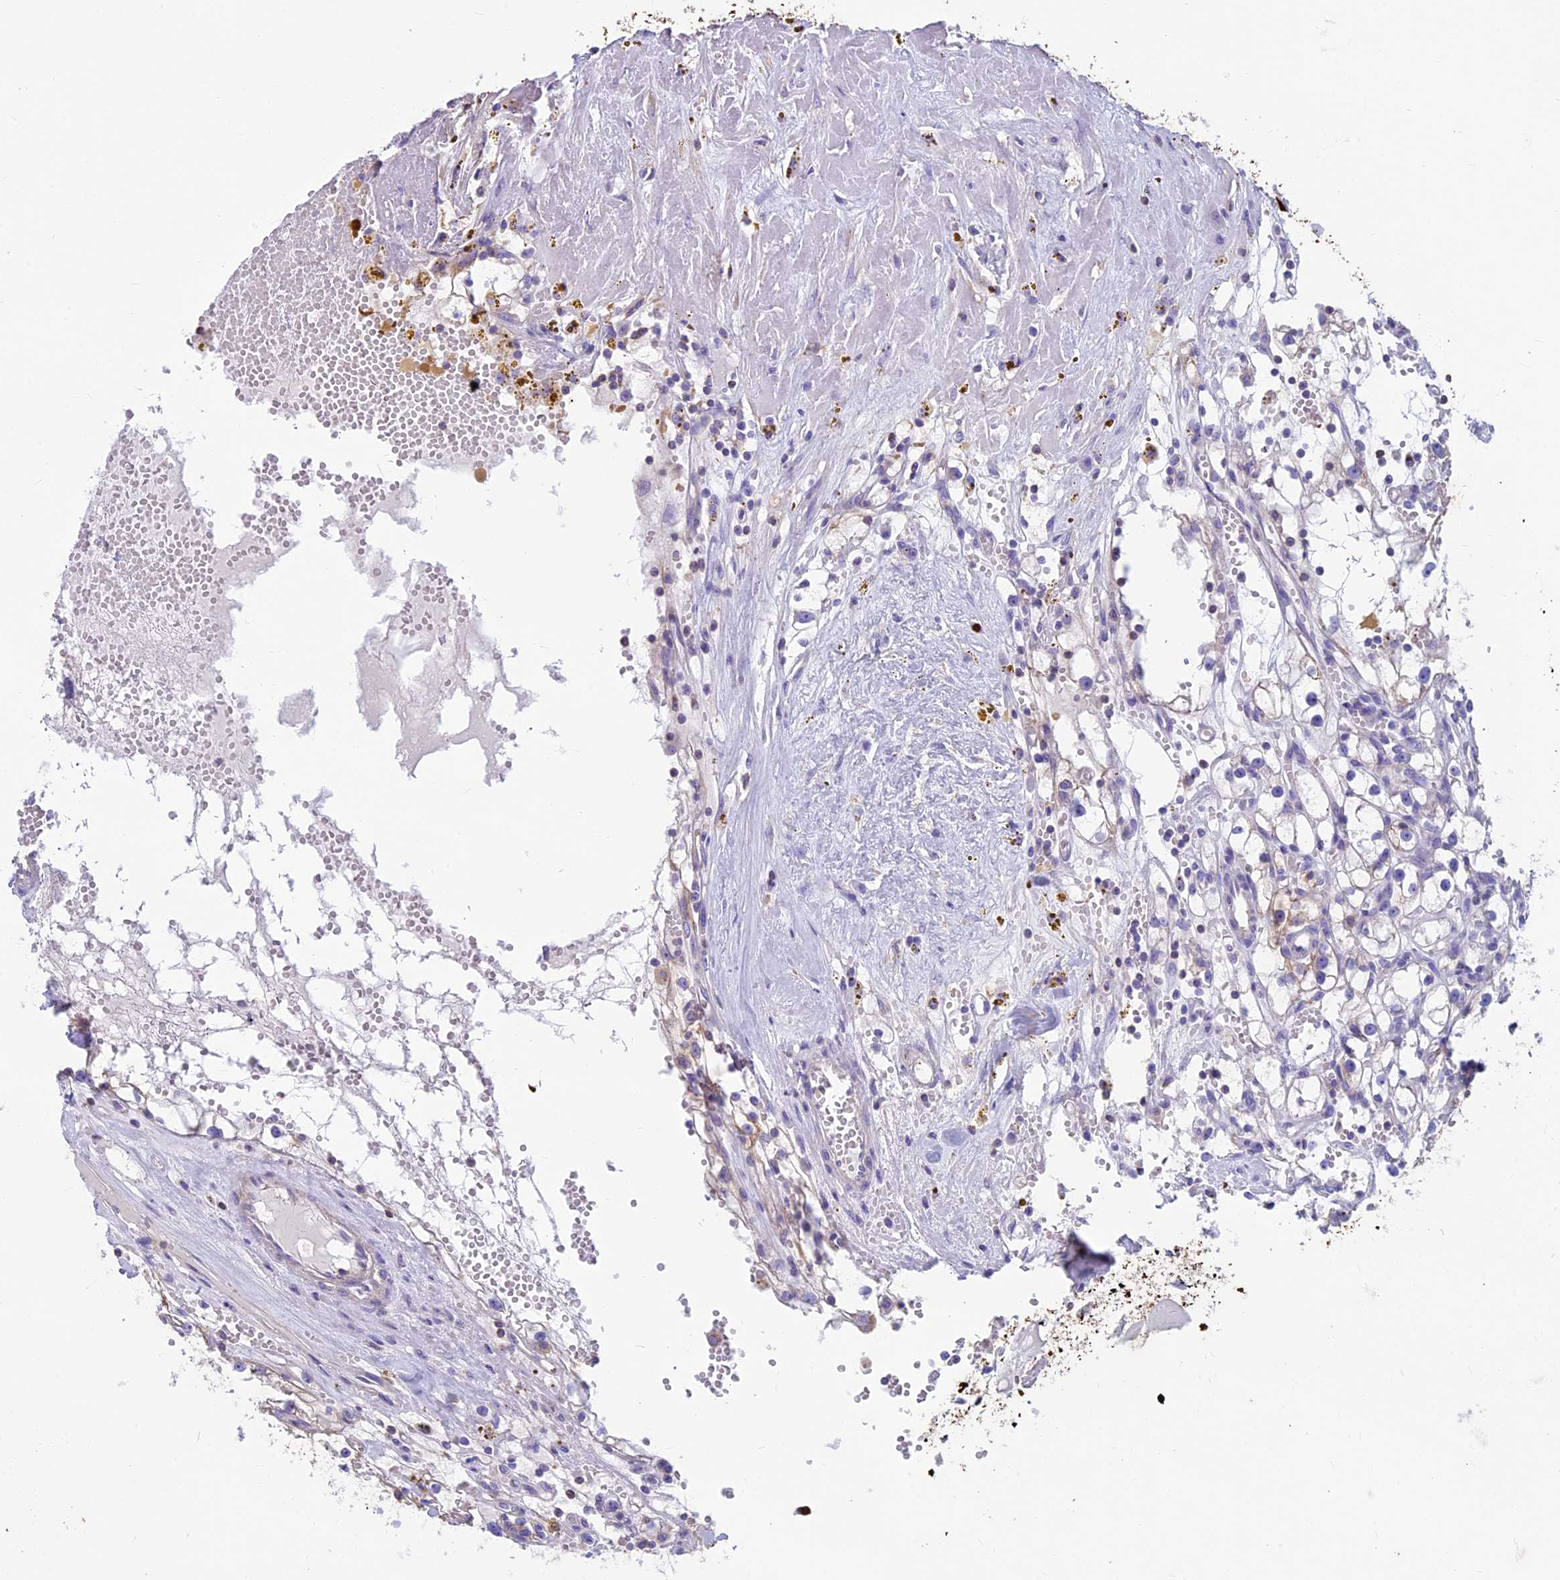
{"staining": {"intensity": "negative", "quantity": "none", "location": "none"}, "tissue": "renal cancer", "cell_type": "Tumor cells", "image_type": "cancer", "snomed": [{"axis": "morphology", "description": "Adenocarcinoma, NOS"}, {"axis": "topography", "description": "Kidney"}], "caption": "Tumor cells are negative for brown protein staining in renal cancer.", "gene": "CDAN1", "patient": {"sex": "male", "age": 56}}